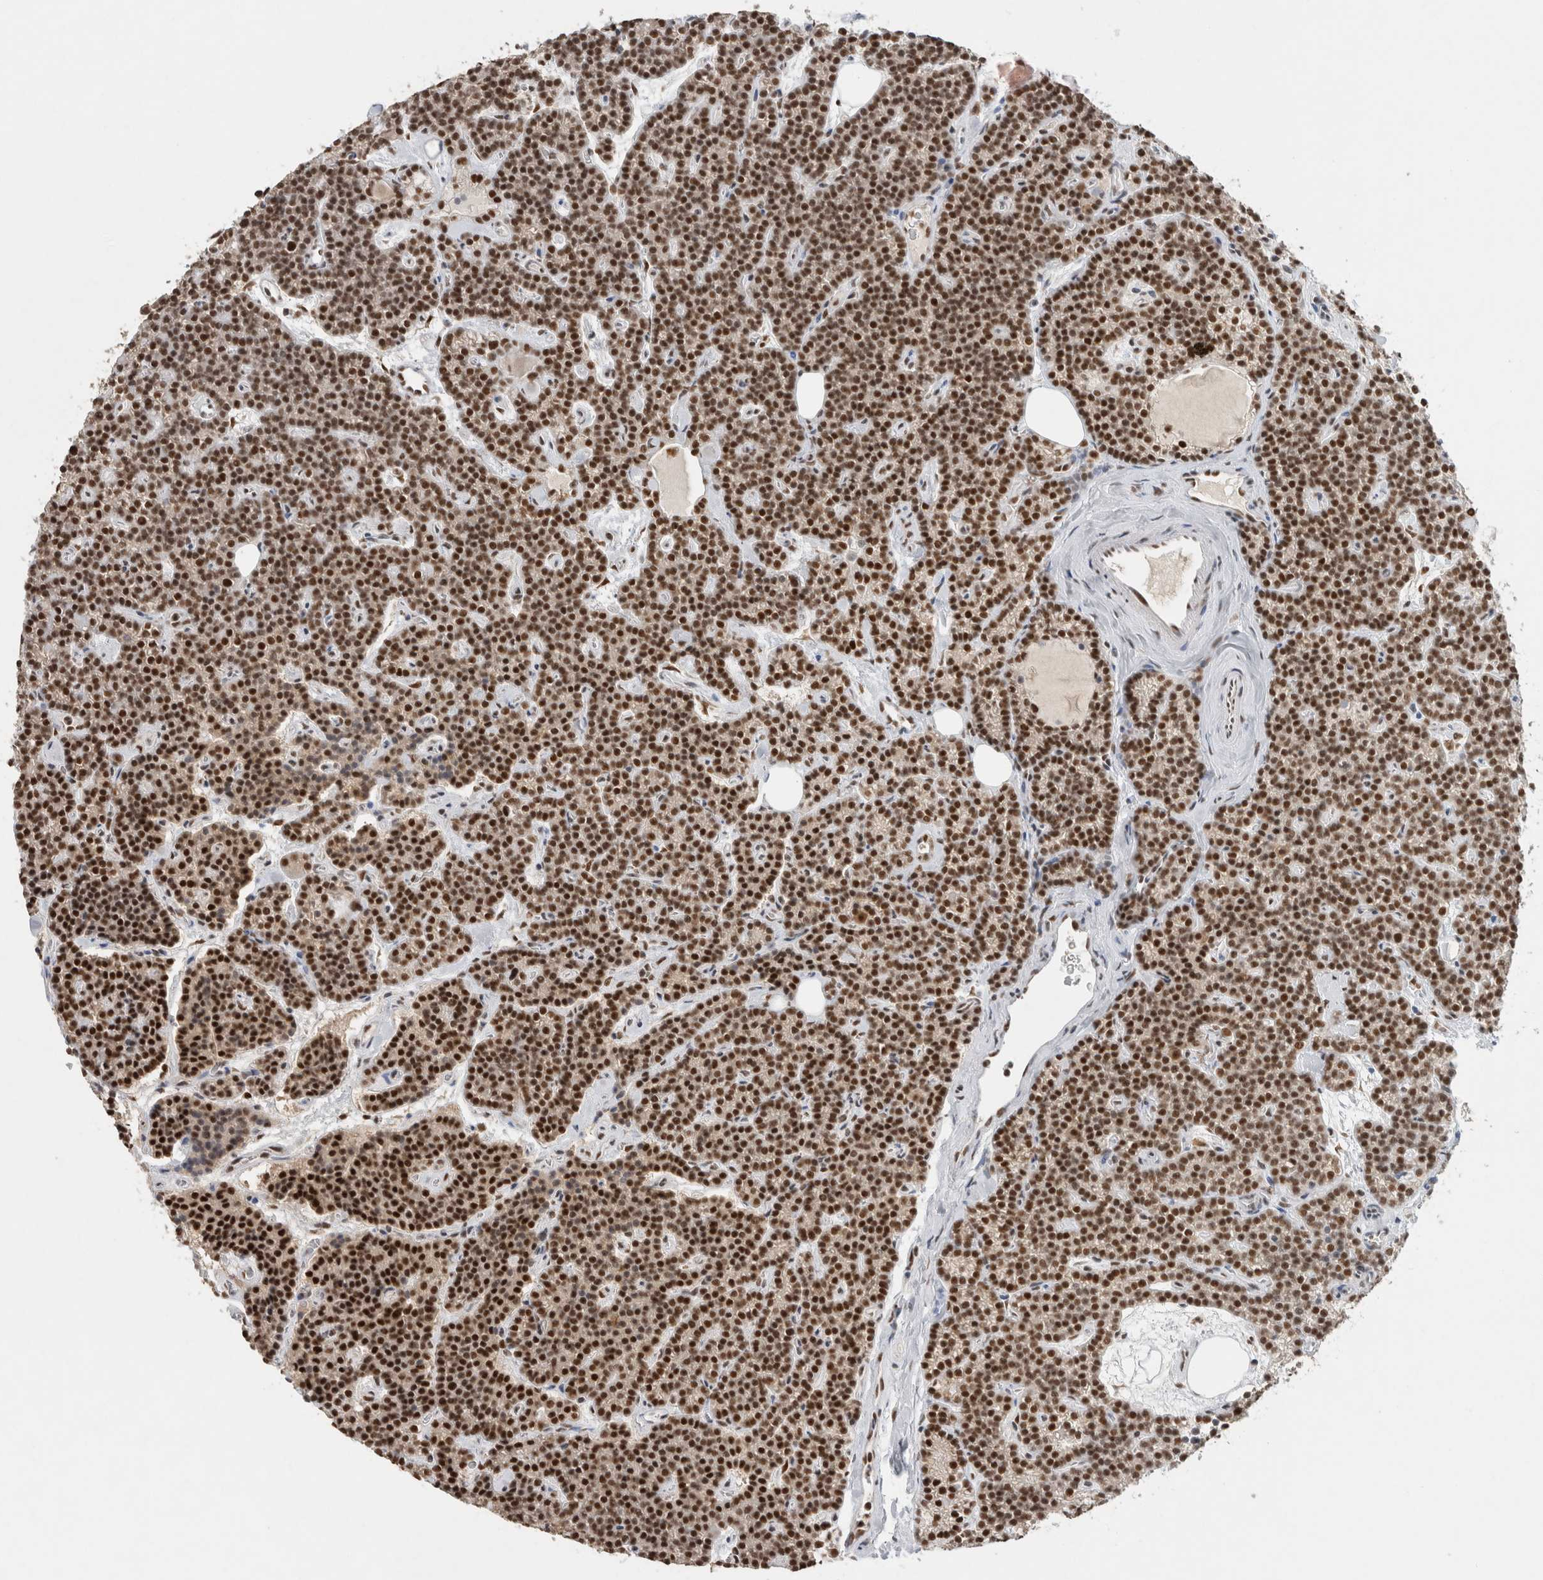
{"staining": {"intensity": "strong", "quantity": "25%-75%", "location": "nuclear"}, "tissue": "parathyroid gland", "cell_type": "Glandular cells", "image_type": "normal", "snomed": [{"axis": "morphology", "description": "Normal tissue, NOS"}, {"axis": "topography", "description": "Parathyroid gland"}], "caption": "Strong nuclear expression for a protein is present in about 25%-75% of glandular cells of unremarkable parathyroid gland using immunohistochemistry (IHC).", "gene": "DDX42", "patient": {"sex": "male", "age": 42}}